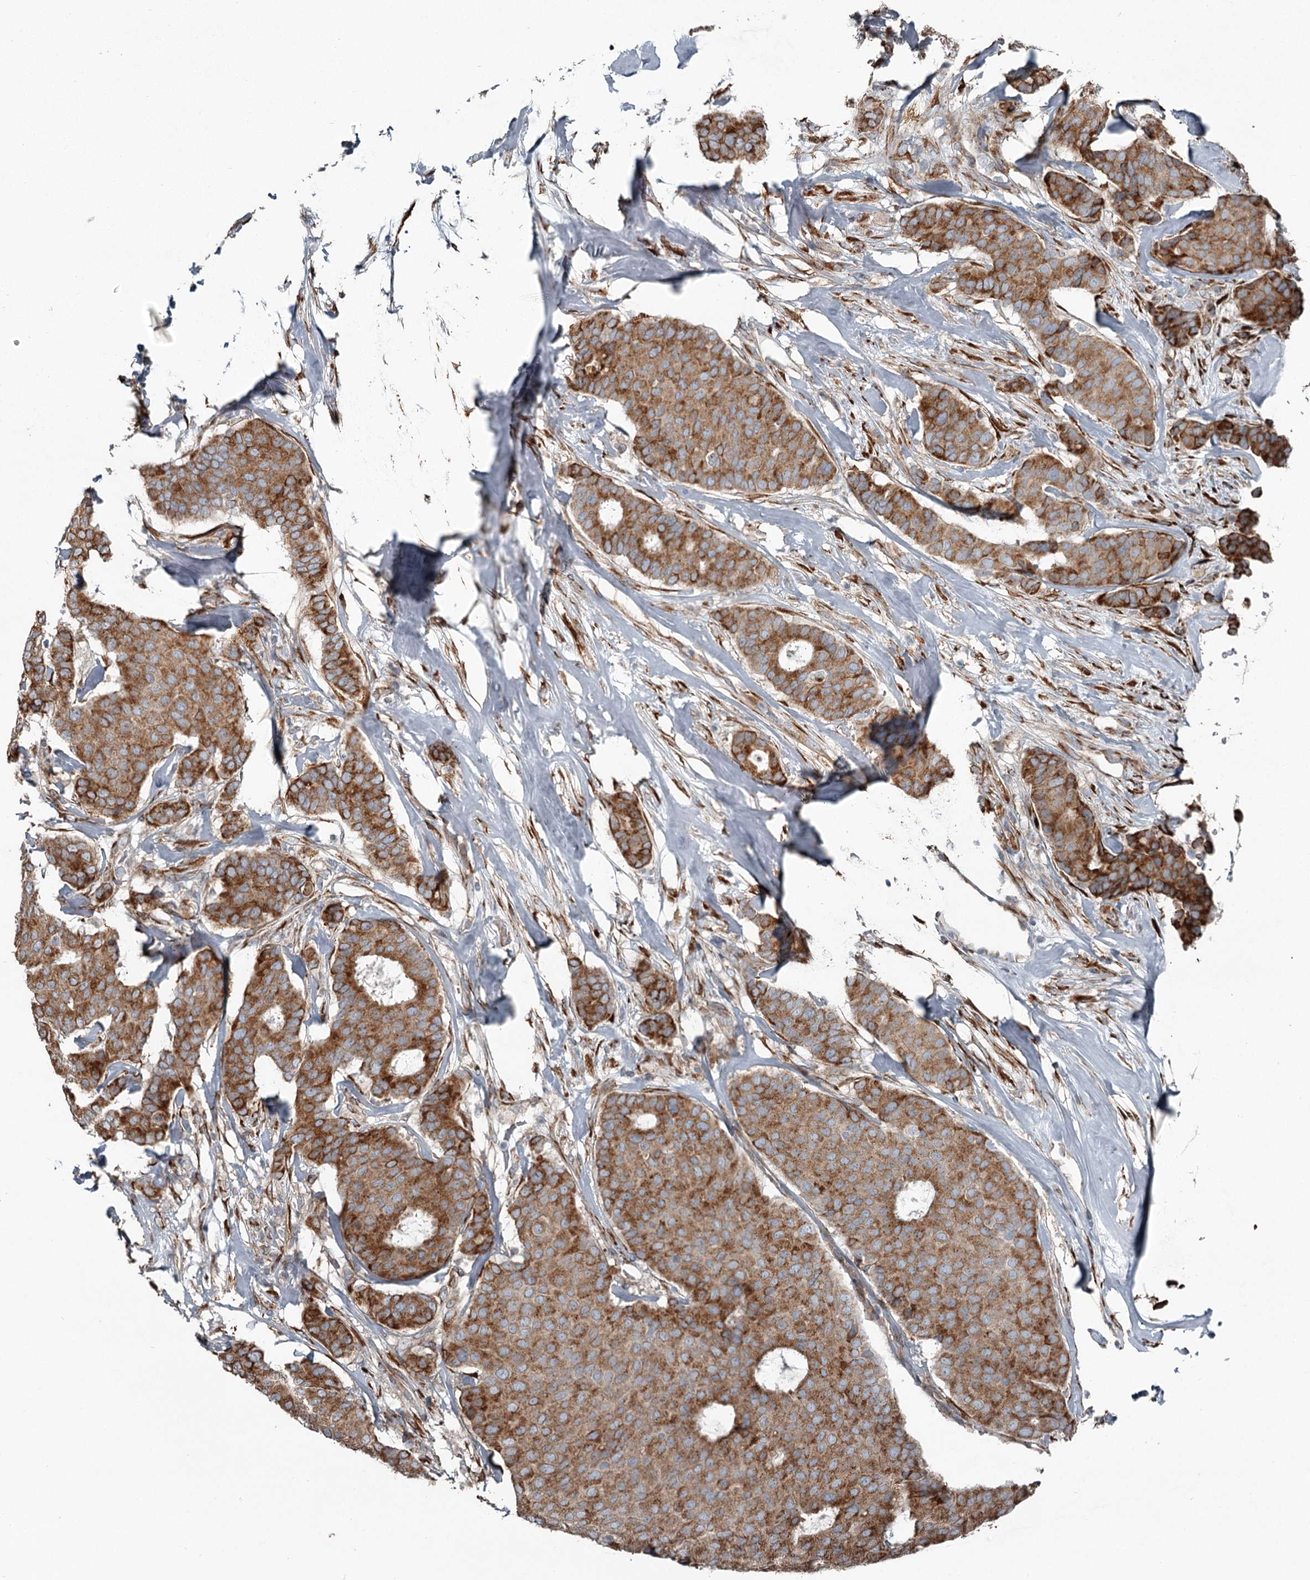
{"staining": {"intensity": "strong", "quantity": ">75%", "location": "cytoplasmic/membranous"}, "tissue": "breast cancer", "cell_type": "Tumor cells", "image_type": "cancer", "snomed": [{"axis": "morphology", "description": "Duct carcinoma"}, {"axis": "topography", "description": "Breast"}], "caption": "Immunohistochemical staining of breast cancer (infiltrating ductal carcinoma) demonstrates high levels of strong cytoplasmic/membranous protein positivity in about >75% of tumor cells. The protein of interest is stained brown, and the nuclei are stained in blue (DAB (3,3'-diaminobenzidine) IHC with brightfield microscopy, high magnification).", "gene": "RASSF8", "patient": {"sex": "female", "age": 75}}